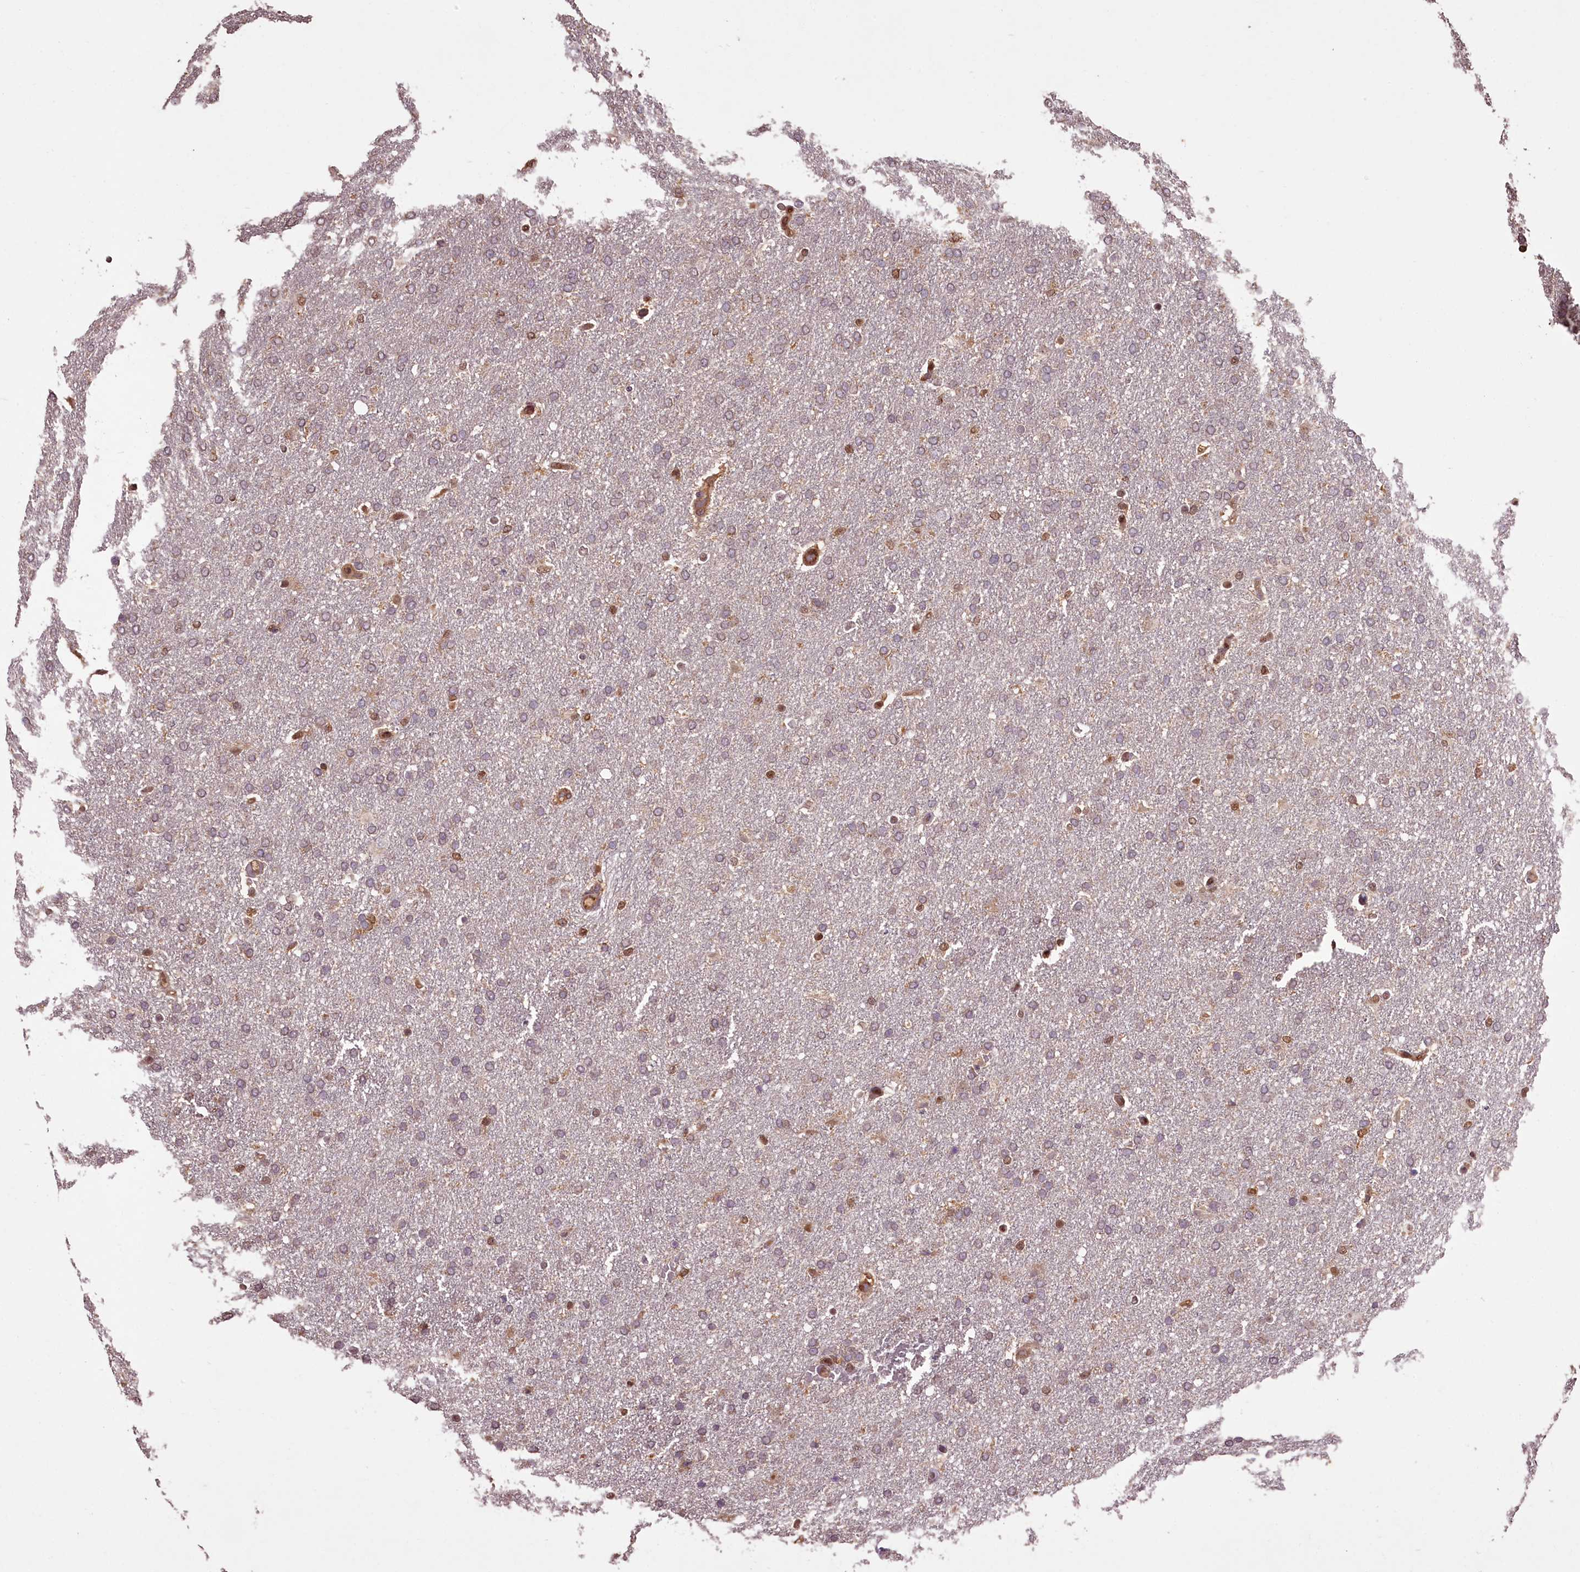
{"staining": {"intensity": "weak", "quantity": "<25%", "location": "cytoplasmic/membranous"}, "tissue": "glioma", "cell_type": "Tumor cells", "image_type": "cancer", "snomed": [{"axis": "morphology", "description": "Glioma, malignant, High grade"}, {"axis": "topography", "description": "Brain"}], "caption": "Protein analysis of glioma shows no significant expression in tumor cells.", "gene": "NPRL2", "patient": {"sex": "male", "age": 72}}